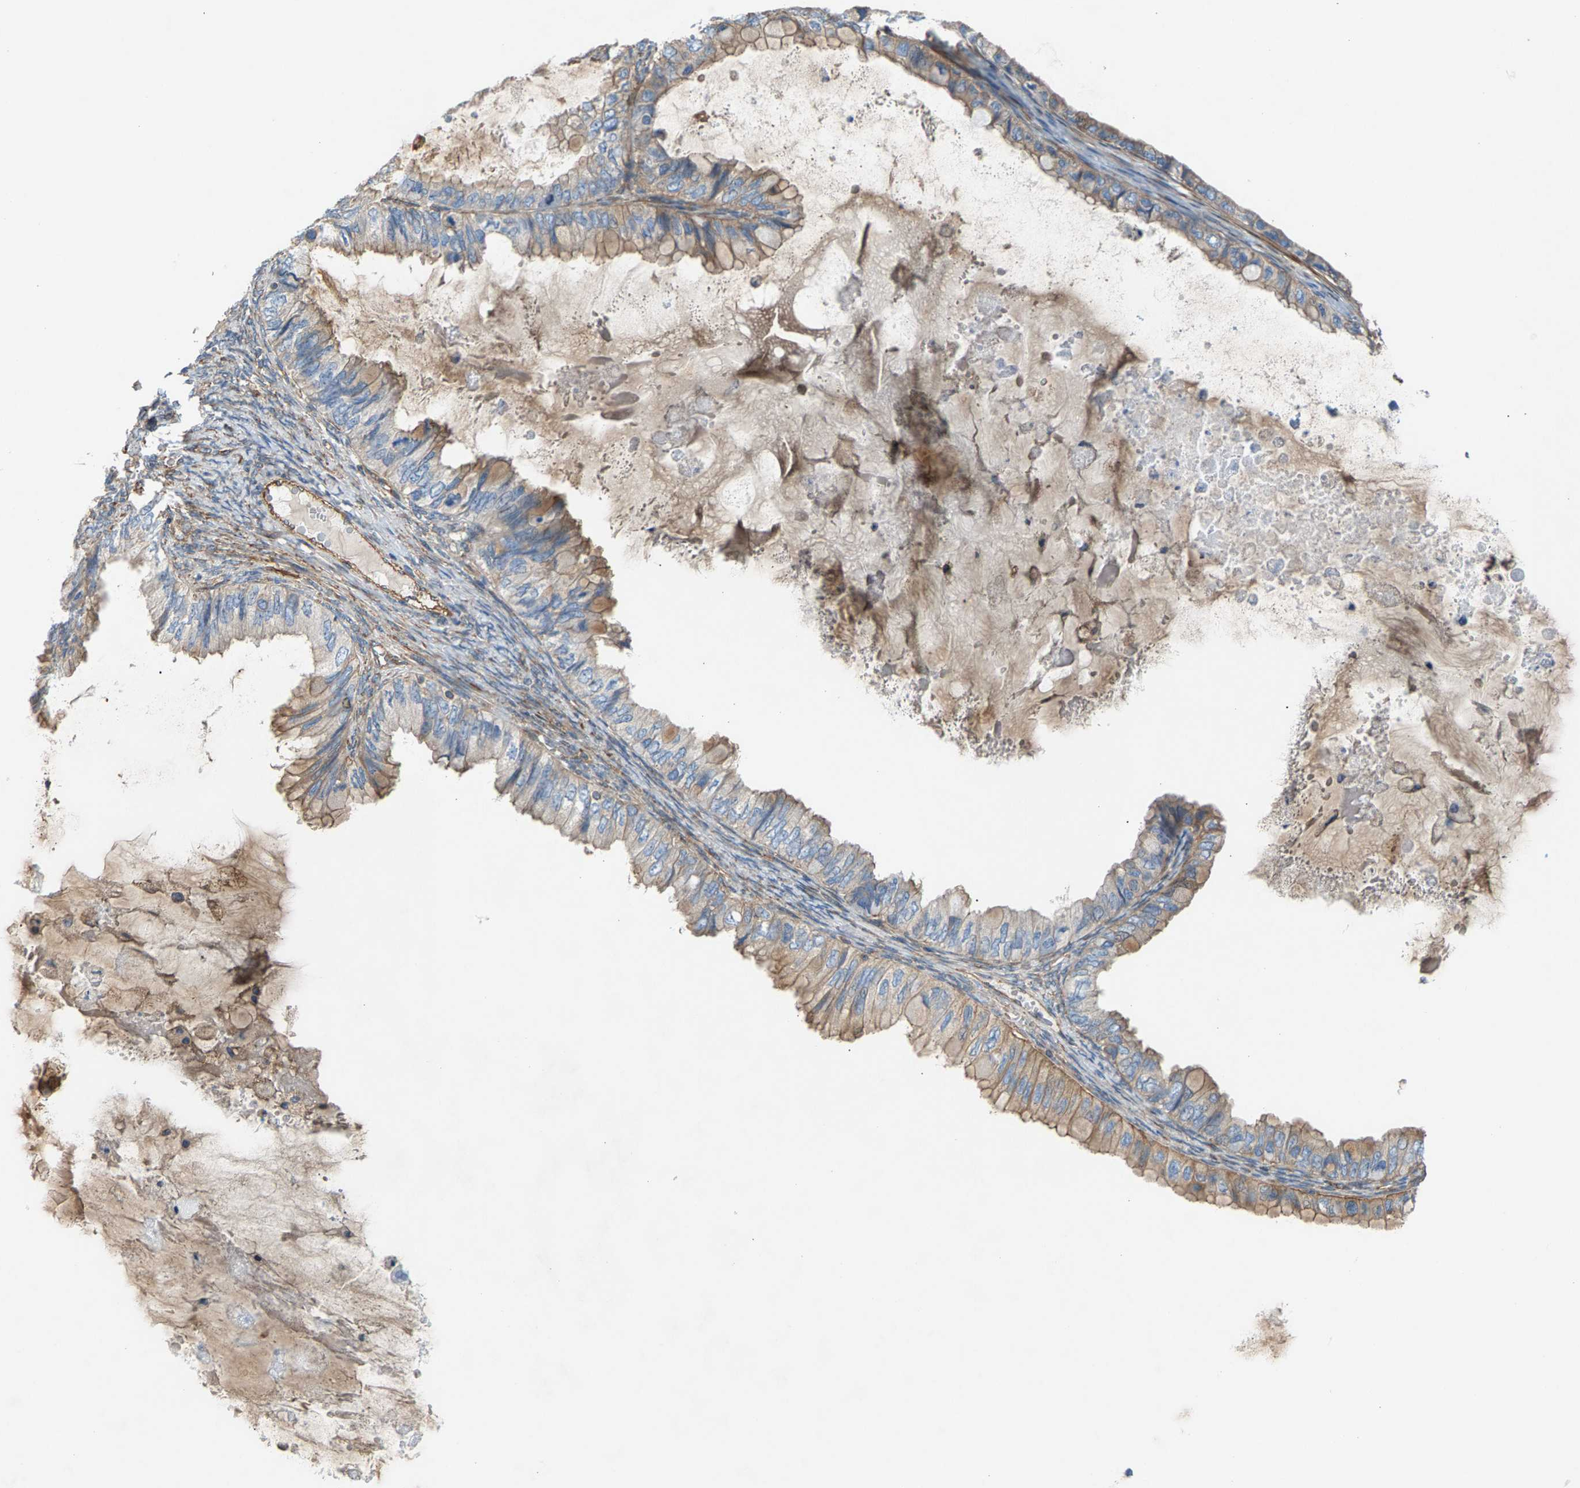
{"staining": {"intensity": "weak", "quantity": "25%-75%", "location": "cytoplasmic/membranous"}, "tissue": "ovarian cancer", "cell_type": "Tumor cells", "image_type": "cancer", "snomed": [{"axis": "morphology", "description": "Cystadenocarcinoma, mucinous, NOS"}, {"axis": "topography", "description": "Ovary"}], "caption": "IHC image of neoplastic tissue: ovarian cancer (mucinous cystadenocarcinoma) stained using IHC exhibits low levels of weak protein expression localized specifically in the cytoplasmic/membranous of tumor cells, appearing as a cytoplasmic/membranous brown color.", "gene": "PDCL", "patient": {"sex": "female", "age": 80}}